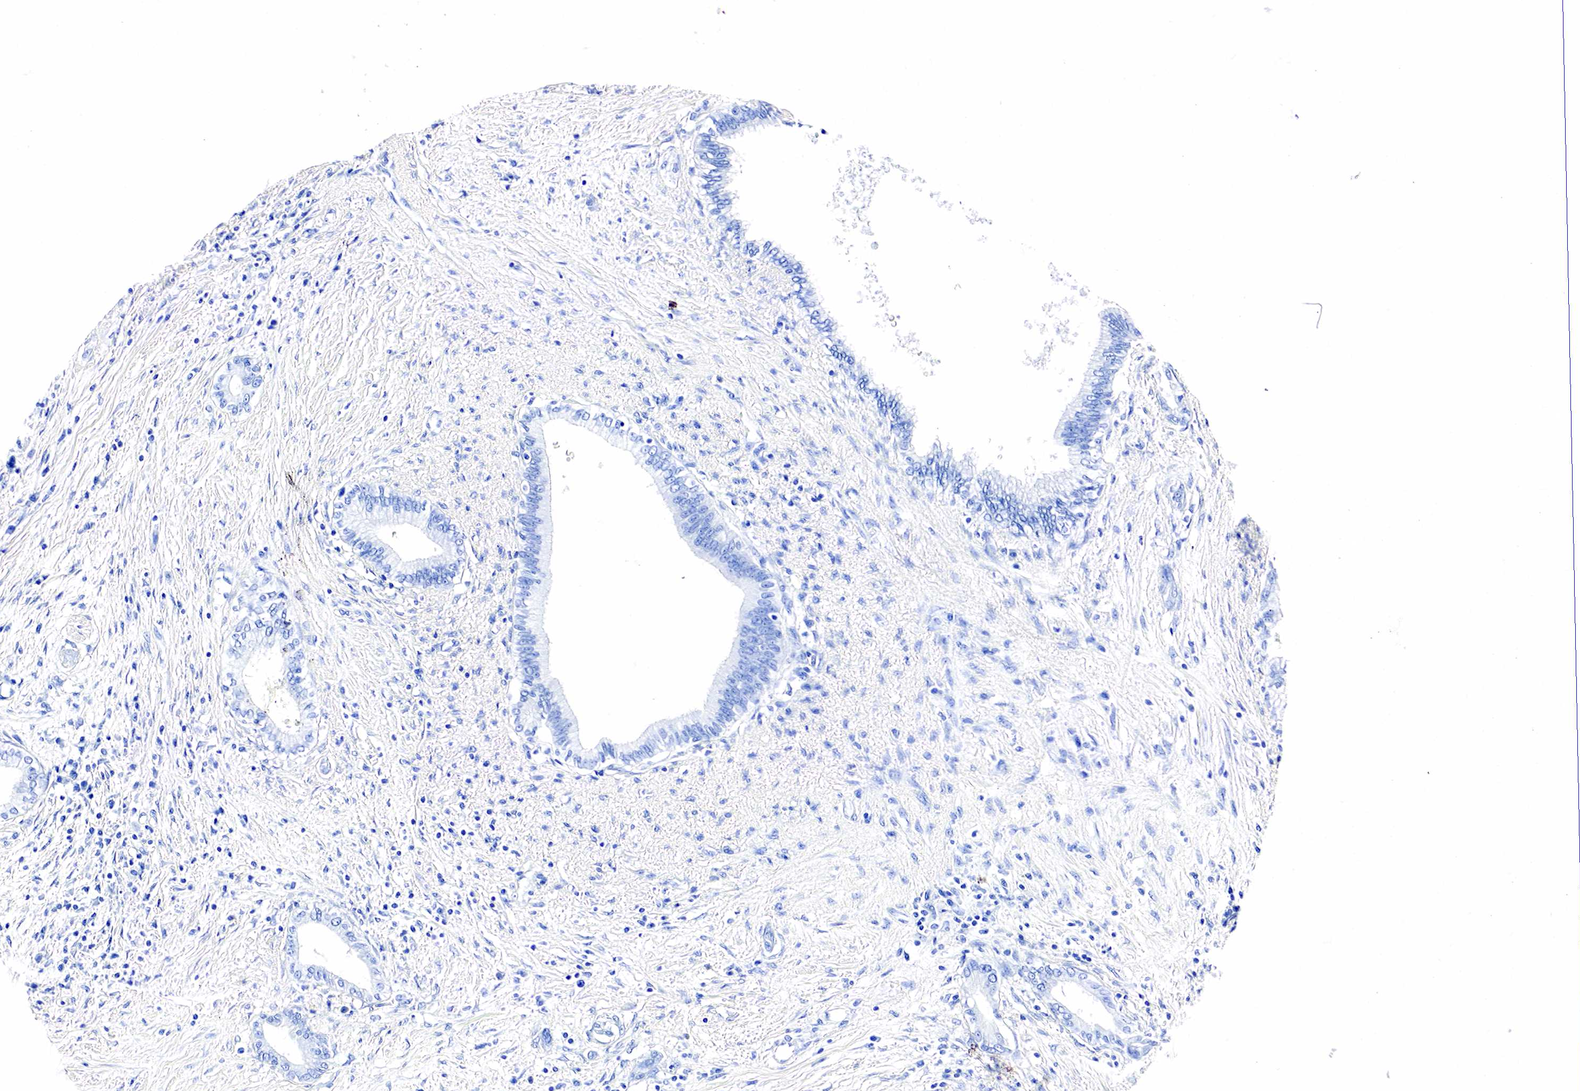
{"staining": {"intensity": "negative", "quantity": "none", "location": "none"}, "tissue": "pancreatic cancer", "cell_type": "Tumor cells", "image_type": "cancer", "snomed": [{"axis": "morphology", "description": "Adenocarcinoma, NOS"}, {"axis": "topography", "description": "Pancreas"}], "caption": "Photomicrograph shows no protein staining in tumor cells of pancreatic cancer tissue.", "gene": "ACP3", "patient": {"sex": "female", "age": 64}}